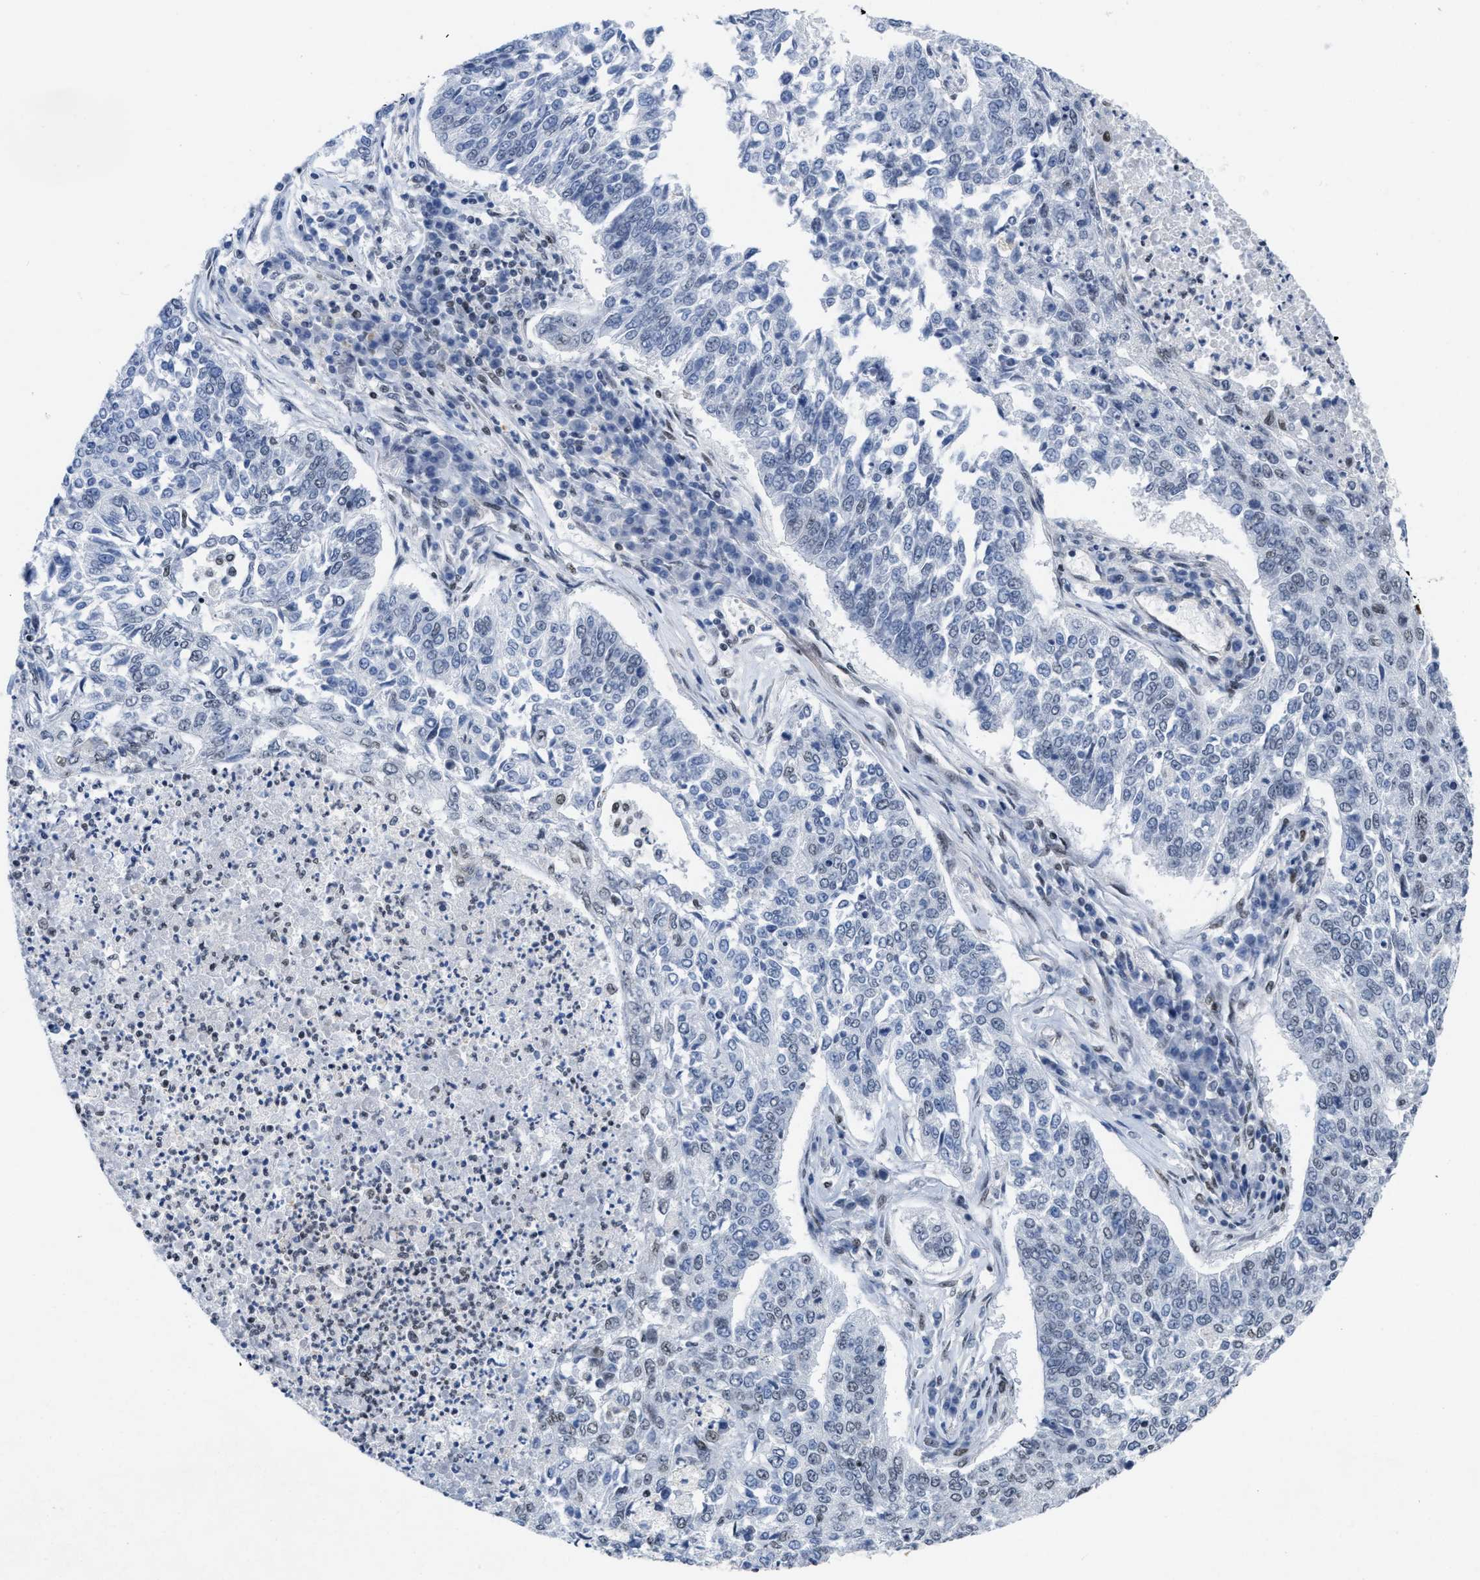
{"staining": {"intensity": "negative", "quantity": "none", "location": "none"}, "tissue": "lung cancer", "cell_type": "Tumor cells", "image_type": "cancer", "snomed": [{"axis": "morphology", "description": "Normal tissue, NOS"}, {"axis": "morphology", "description": "Squamous cell carcinoma, NOS"}, {"axis": "topography", "description": "Cartilage tissue"}, {"axis": "topography", "description": "Bronchus"}, {"axis": "topography", "description": "Lung"}], "caption": "There is no significant positivity in tumor cells of lung cancer.", "gene": "MIER1", "patient": {"sex": "female", "age": 49}}